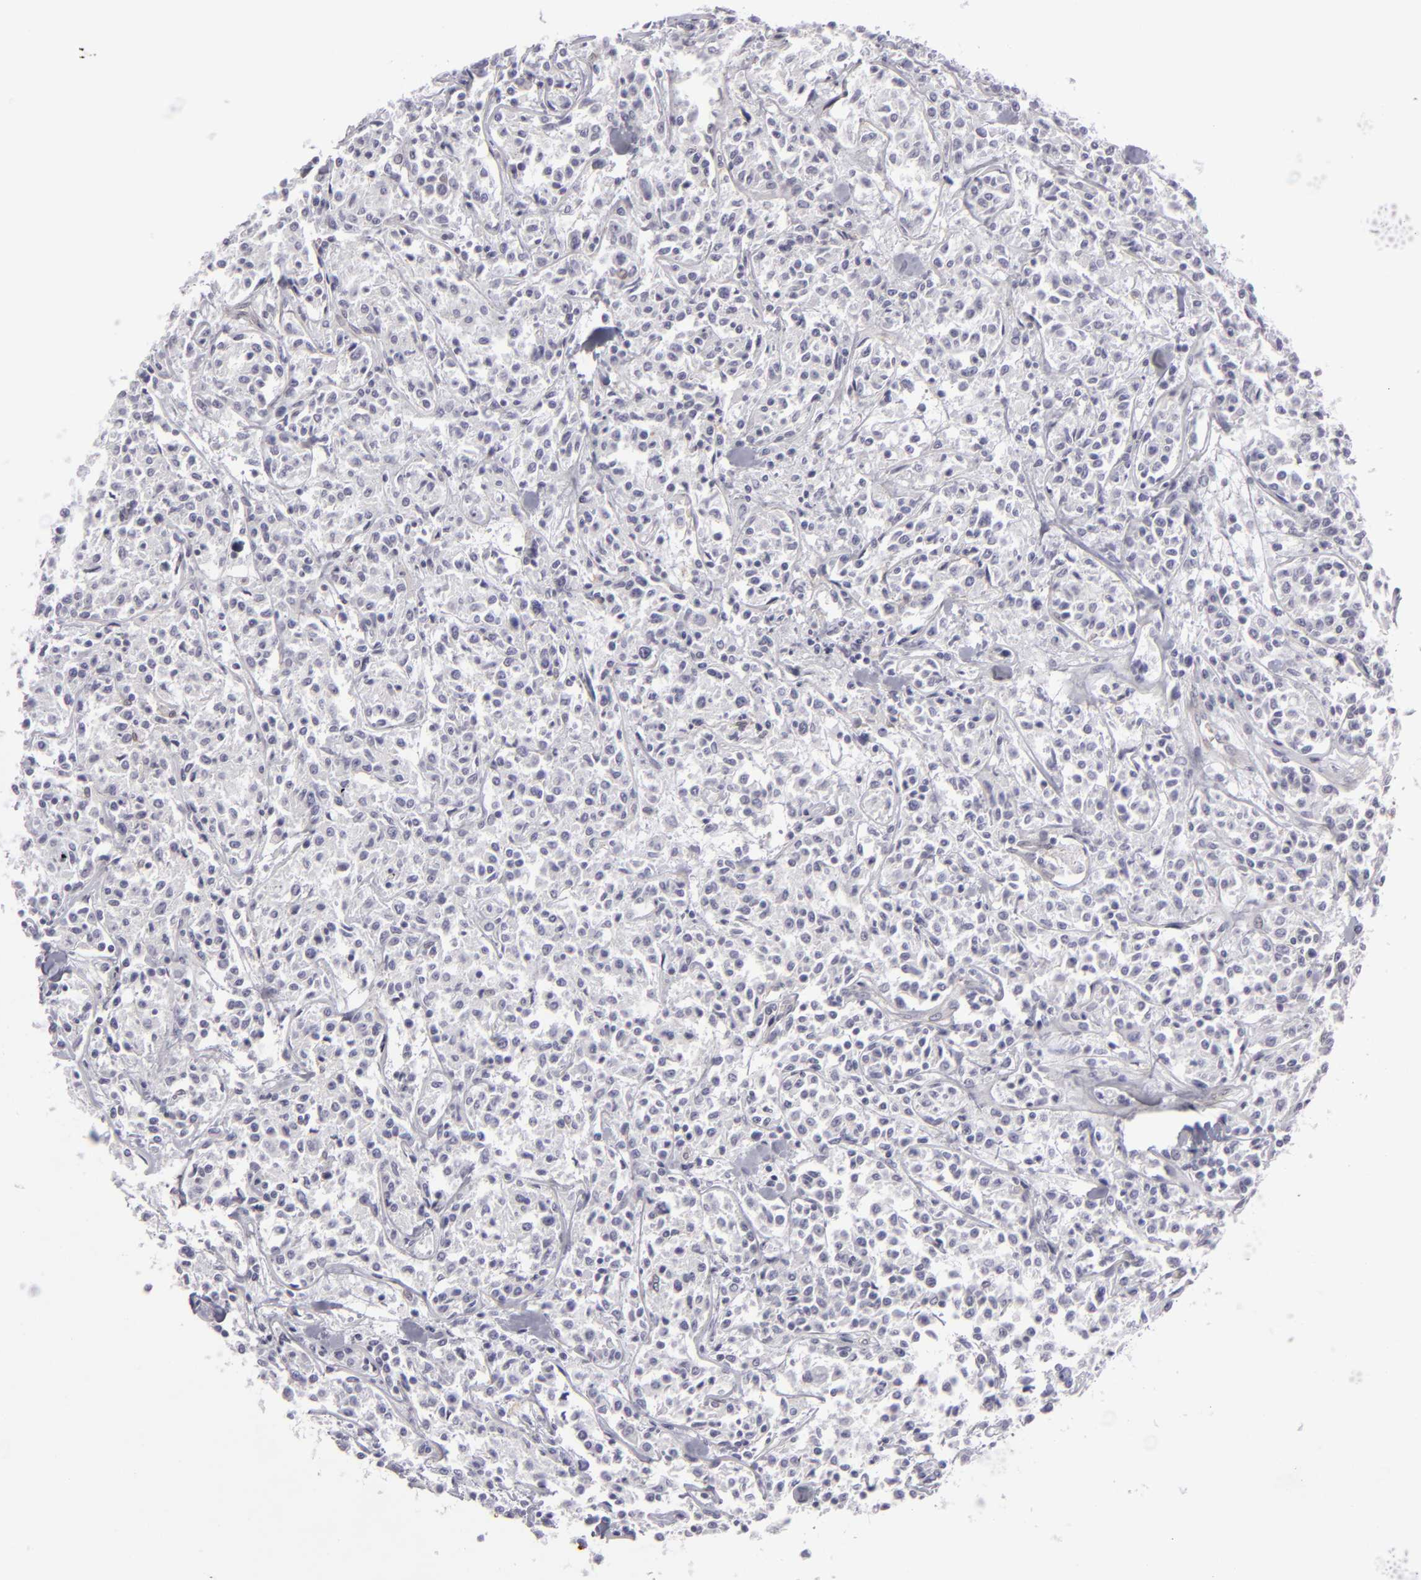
{"staining": {"intensity": "negative", "quantity": "none", "location": "none"}, "tissue": "lymphoma", "cell_type": "Tumor cells", "image_type": "cancer", "snomed": [{"axis": "morphology", "description": "Malignant lymphoma, non-Hodgkin's type, Low grade"}, {"axis": "topography", "description": "Small intestine"}], "caption": "A high-resolution histopathology image shows immunohistochemistry (IHC) staining of lymphoma, which demonstrates no significant positivity in tumor cells. The staining is performed using DAB brown chromogen with nuclei counter-stained in using hematoxylin.", "gene": "JUP", "patient": {"sex": "female", "age": 59}}